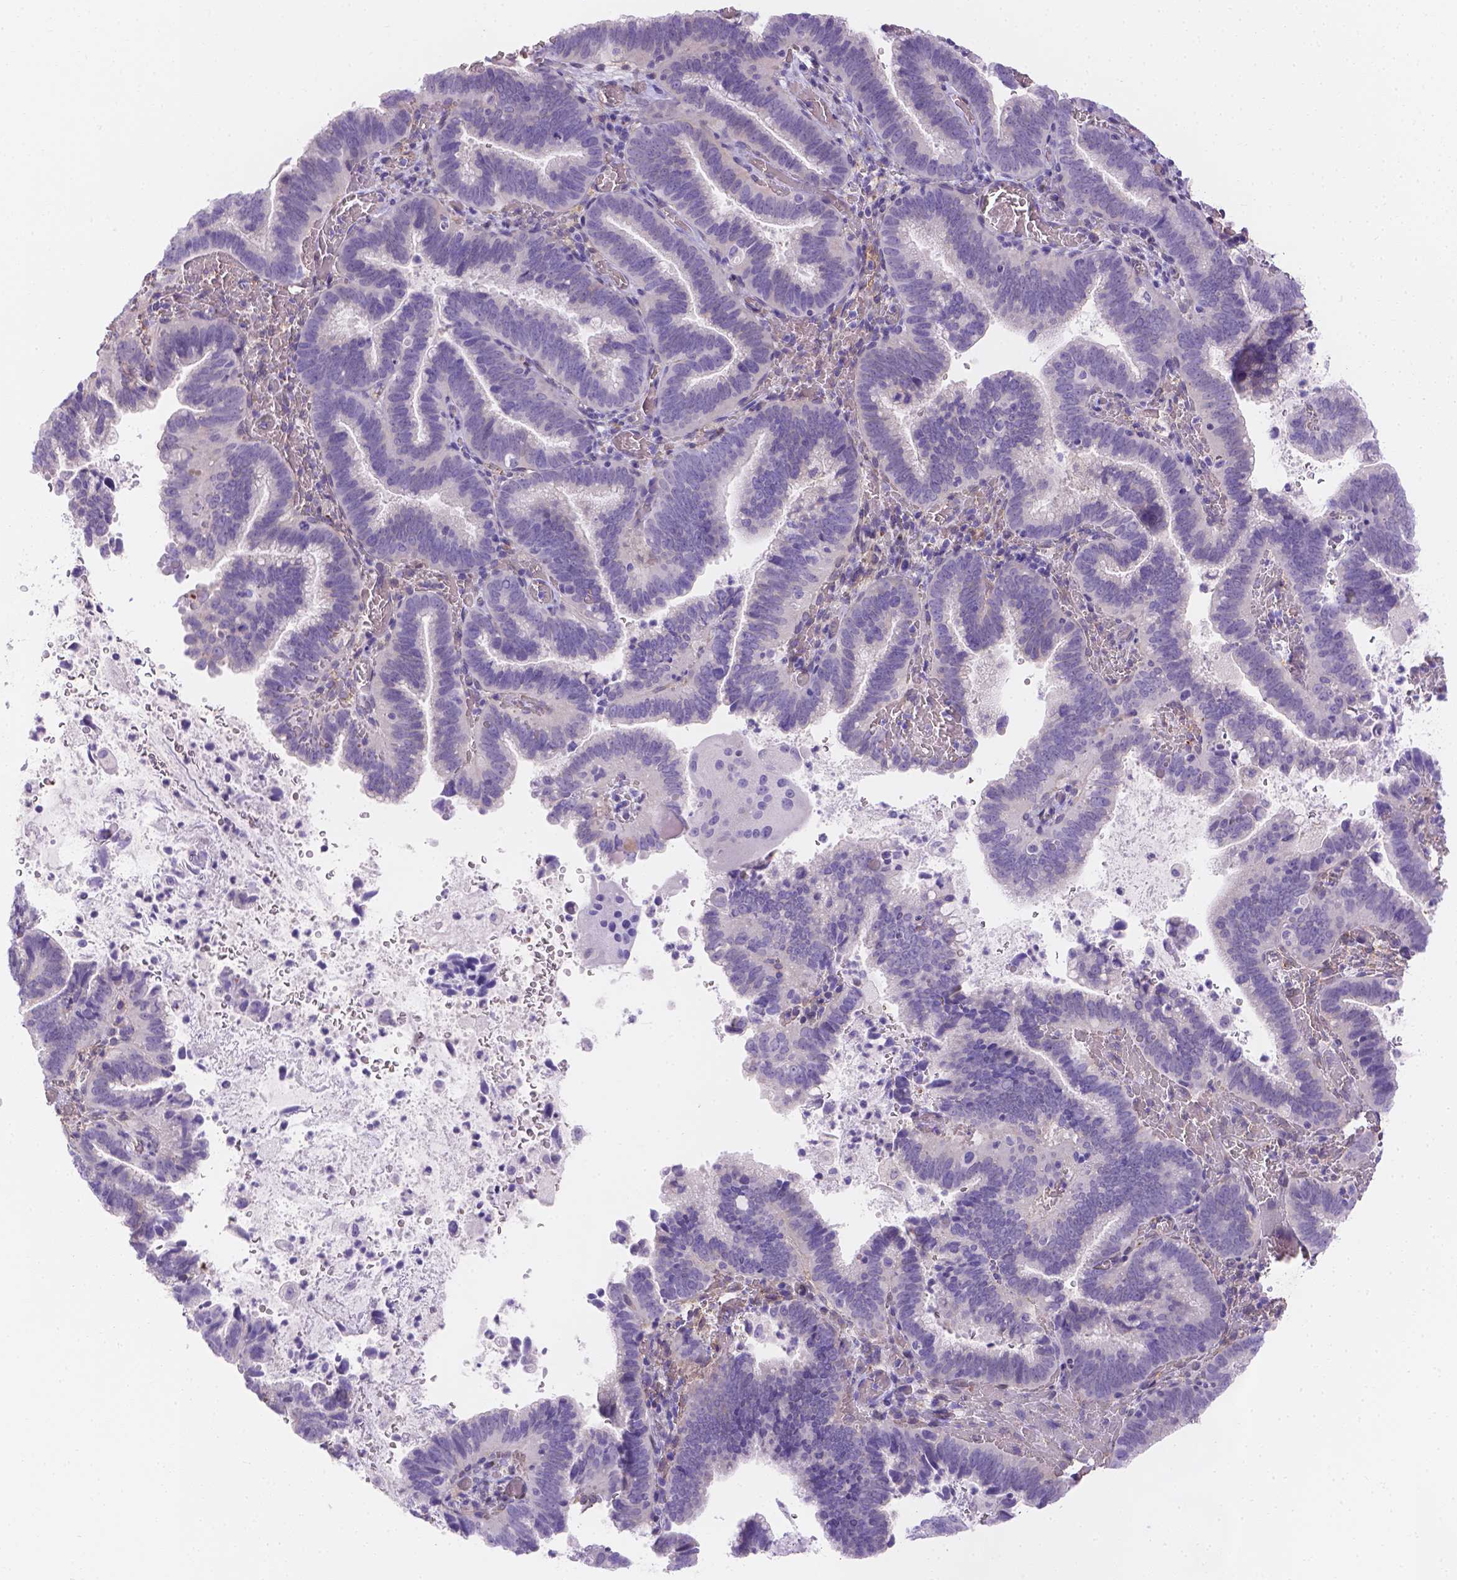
{"staining": {"intensity": "negative", "quantity": "none", "location": "none"}, "tissue": "cervical cancer", "cell_type": "Tumor cells", "image_type": "cancer", "snomed": [{"axis": "morphology", "description": "Adenocarcinoma, NOS"}, {"axis": "topography", "description": "Cervix"}], "caption": "DAB immunohistochemical staining of human cervical cancer (adenocarcinoma) exhibits no significant expression in tumor cells. (DAB (3,3'-diaminobenzidine) immunohistochemistry (IHC) visualized using brightfield microscopy, high magnification).", "gene": "SLC40A1", "patient": {"sex": "female", "age": 61}}